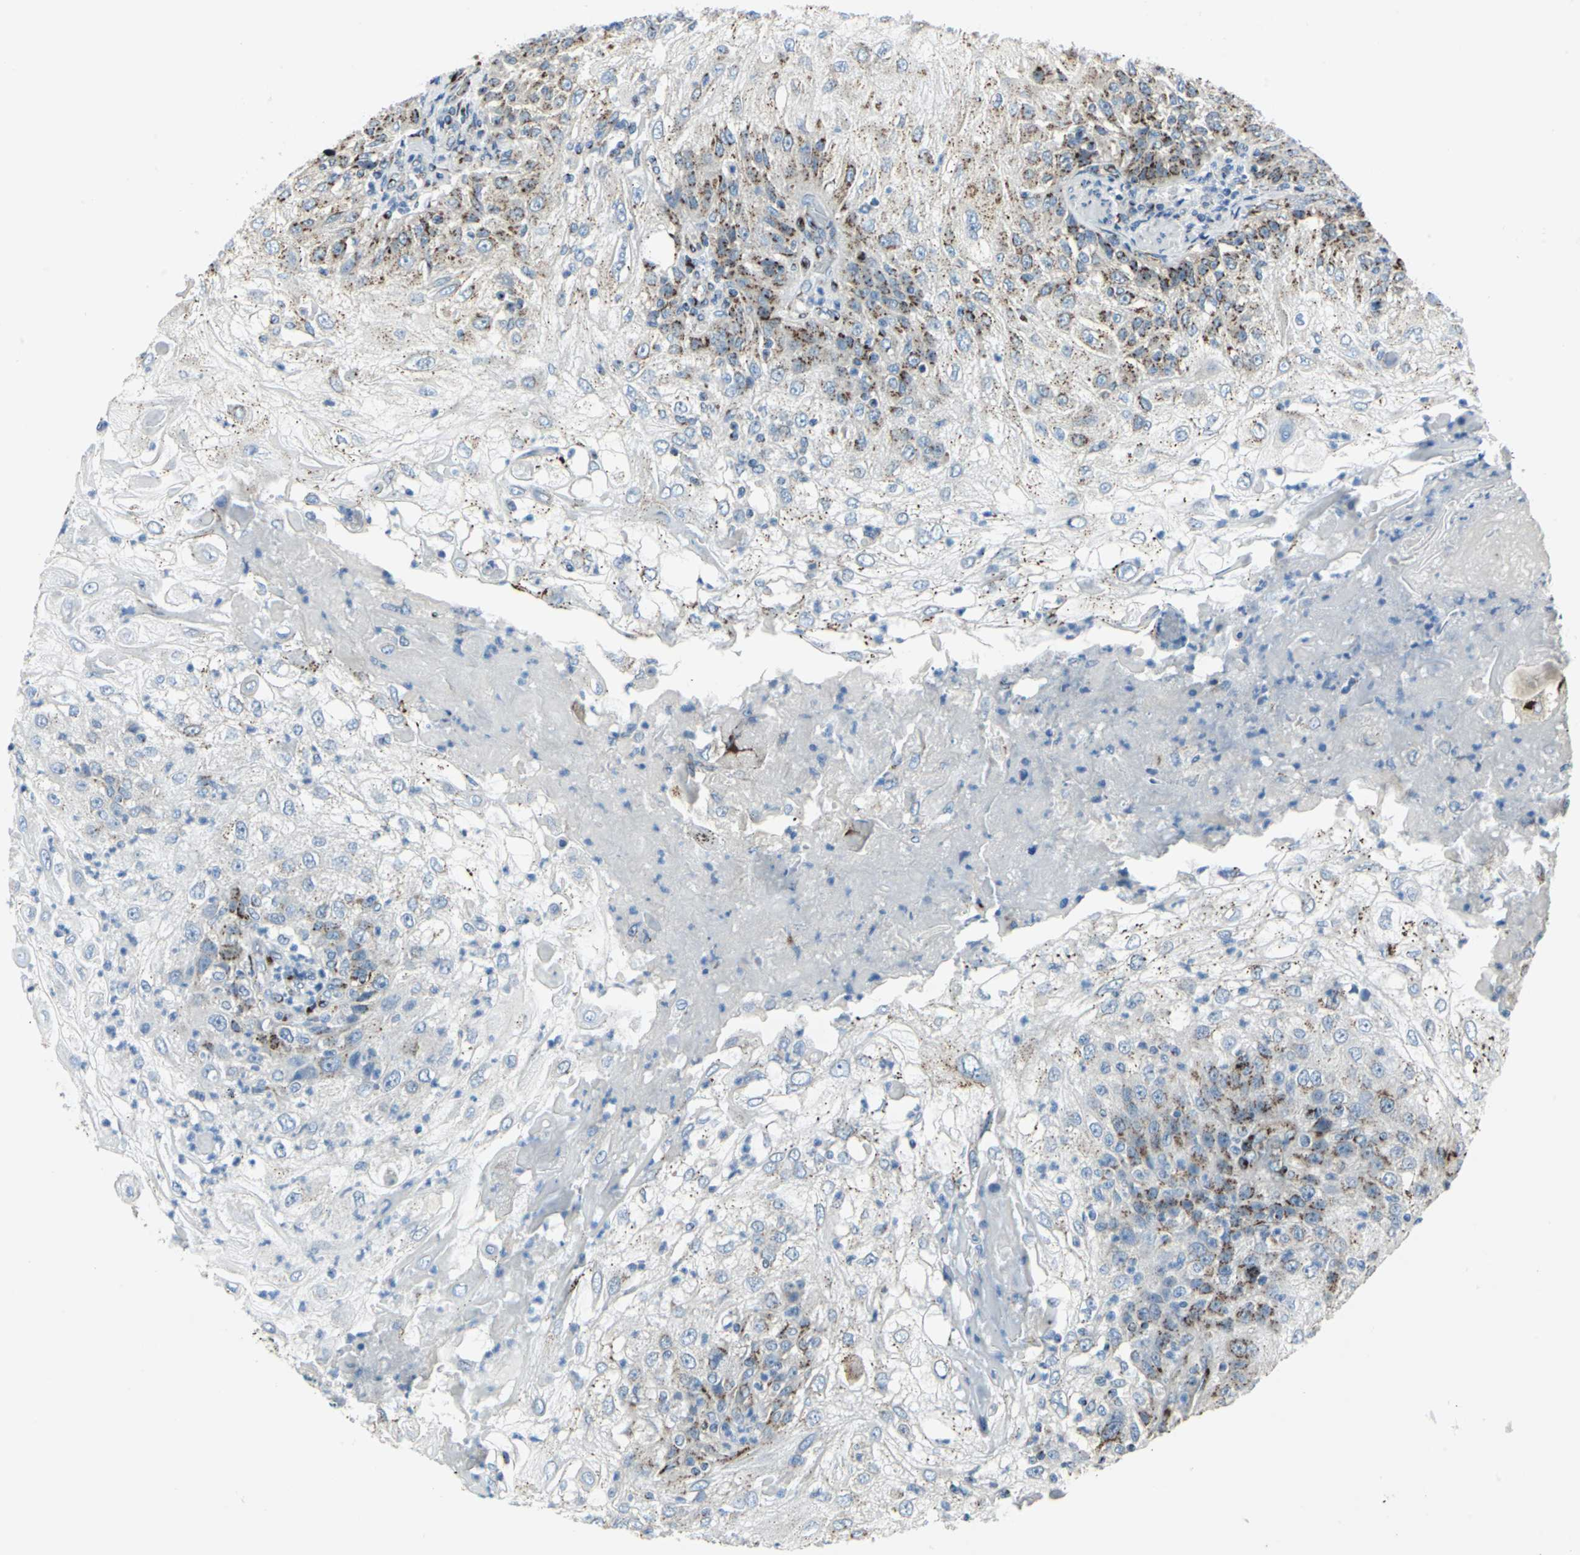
{"staining": {"intensity": "strong", "quantity": "<25%", "location": "cytoplasmic/membranous"}, "tissue": "skin cancer", "cell_type": "Tumor cells", "image_type": "cancer", "snomed": [{"axis": "morphology", "description": "Normal tissue, NOS"}, {"axis": "morphology", "description": "Squamous cell carcinoma, NOS"}, {"axis": "topography", "description": "Skin"}], "caption": "Protein expression analysis of human skin cancer reveals strong cytoplasmic/membranous positivity in about <25% of tumor cells.", "gene": "GPR3", "patient": {"sex": "female", "age": 83}}